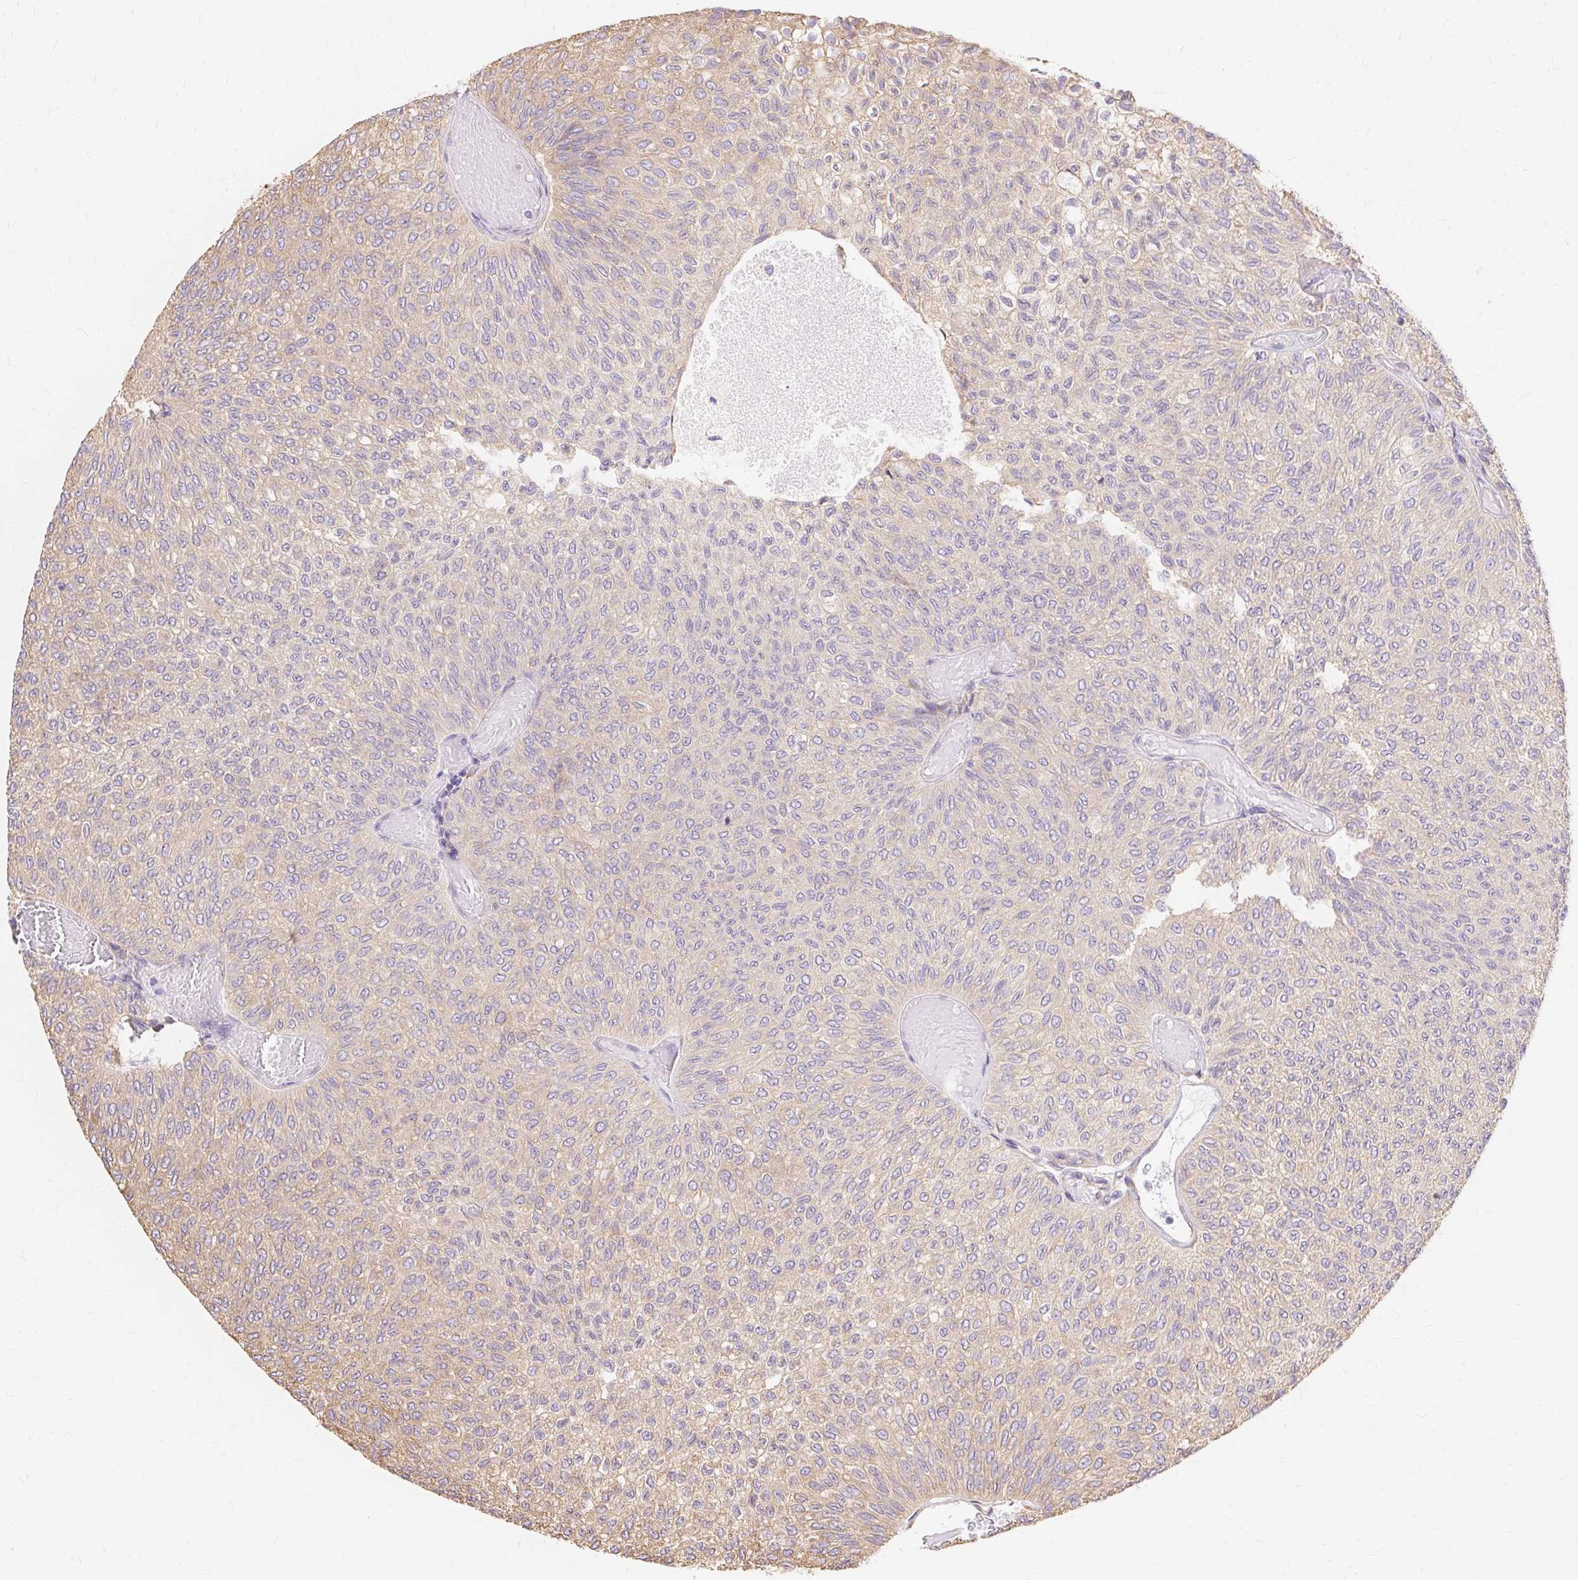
{"staining": {"intensity": "weak", "quantity": "25%-75%", "location": "cytoplasmic/membranous"}, "tissue": "urothelial cancer", "cell_type": "Tumor cells", "image_type": "cancer", "snomed": [{"axis": "morphology", "description": "Urothelial carcinoma, Low grade"}, {"axis": "topography", "description": "Urinary bladder"}], "caption": "The immunohistochemical stain labels weak cytoplasmic/membranous expression in tumor cells of urothelial carcinoma (low-grade) tissue.", "gene": "RPS17", "patient": {"sex": "male", "age": 78}}